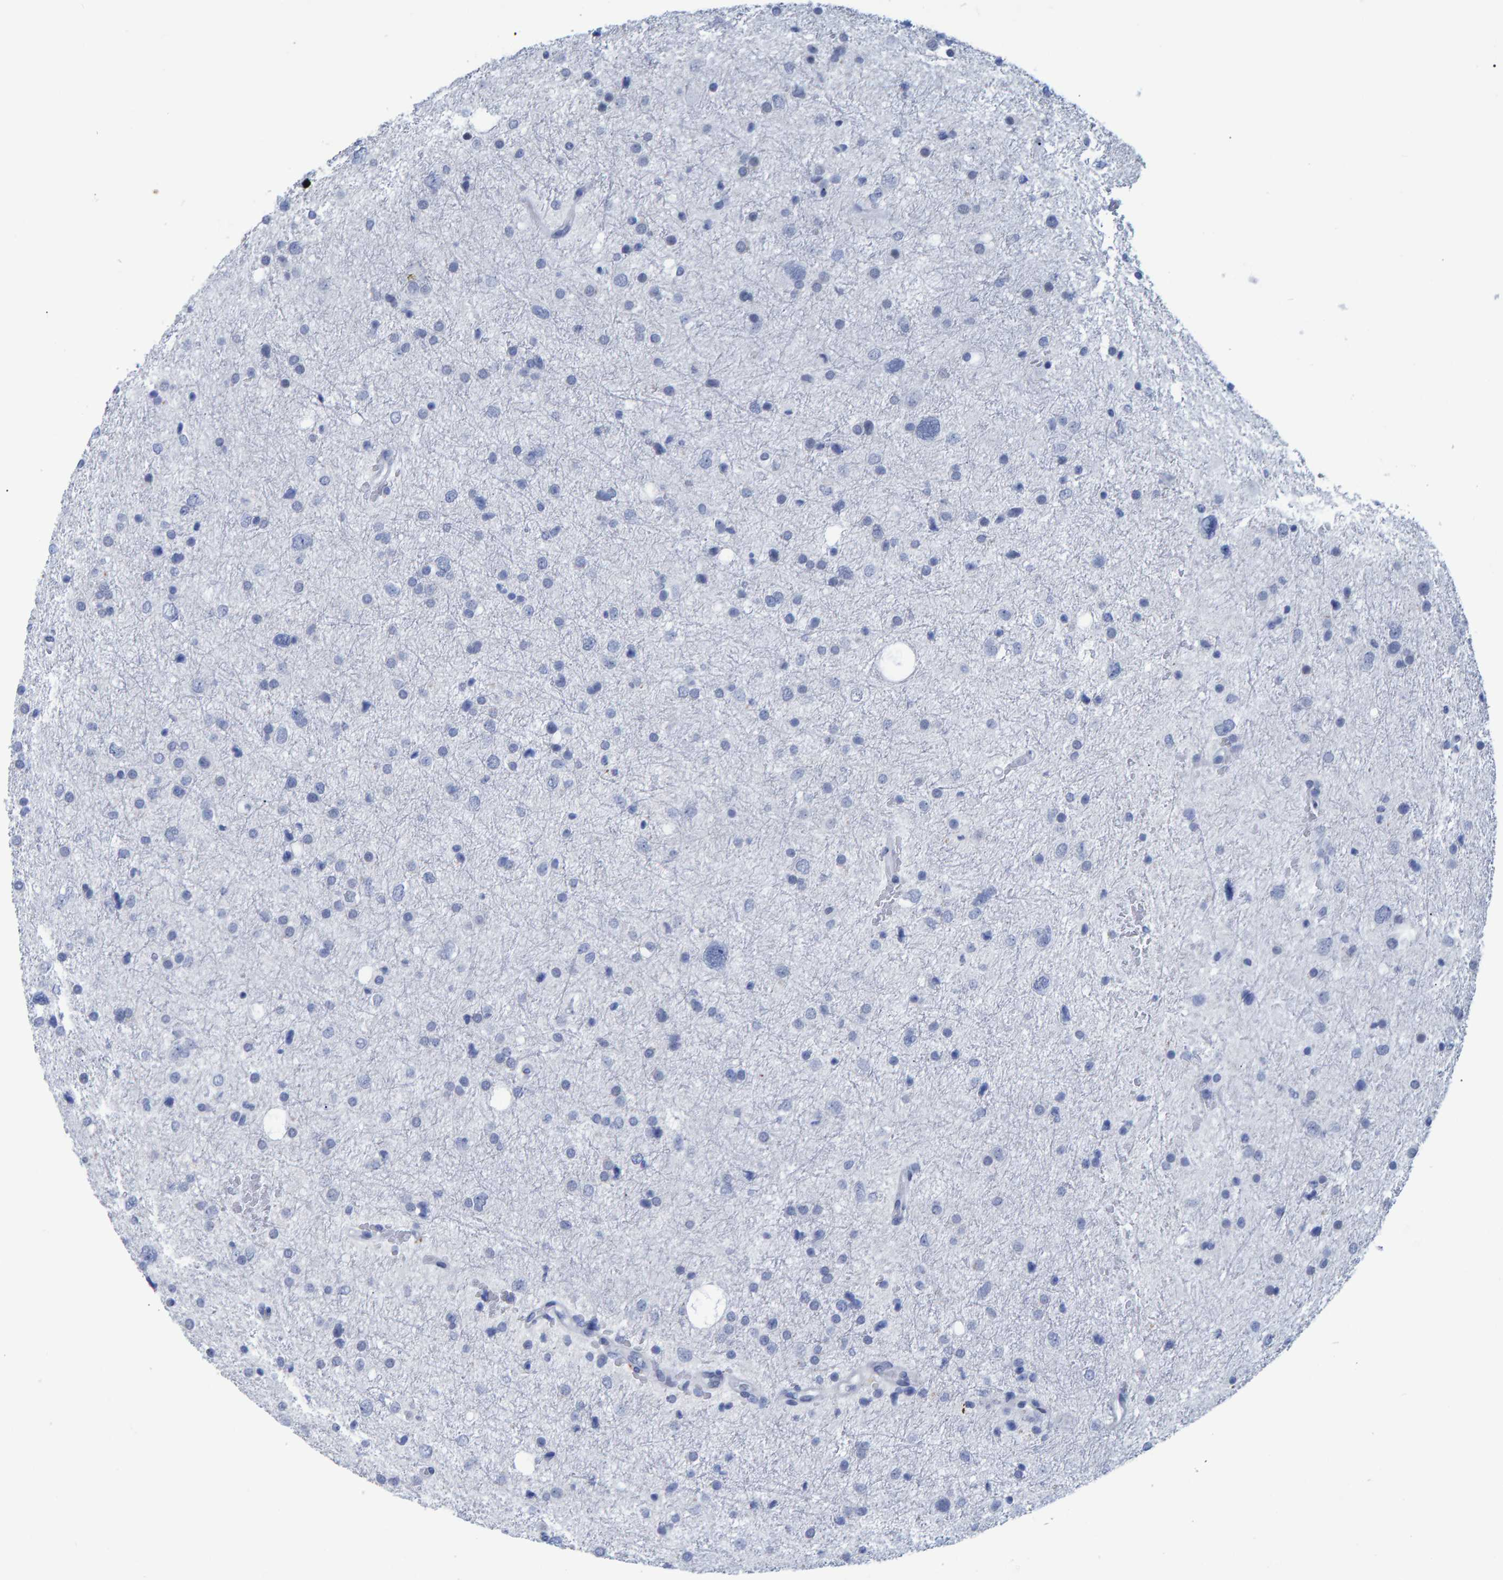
{"staining": {"intensity": "negative", "quantity": "none", "location": "none"}, "tissue": "glioma", "cell_type": "Tumor cells", "image_type": "cancer", "snomed": [{"axis": "morphology", "description": "Glioma, malignant, Low grade"}, {"axis": "topography", "description": "Brain"}], "caption": "Tumor cells are negative for protein expression in human glioma.", "gene": "PROCA1", "patient": {"sex": "female", "age": 37}}